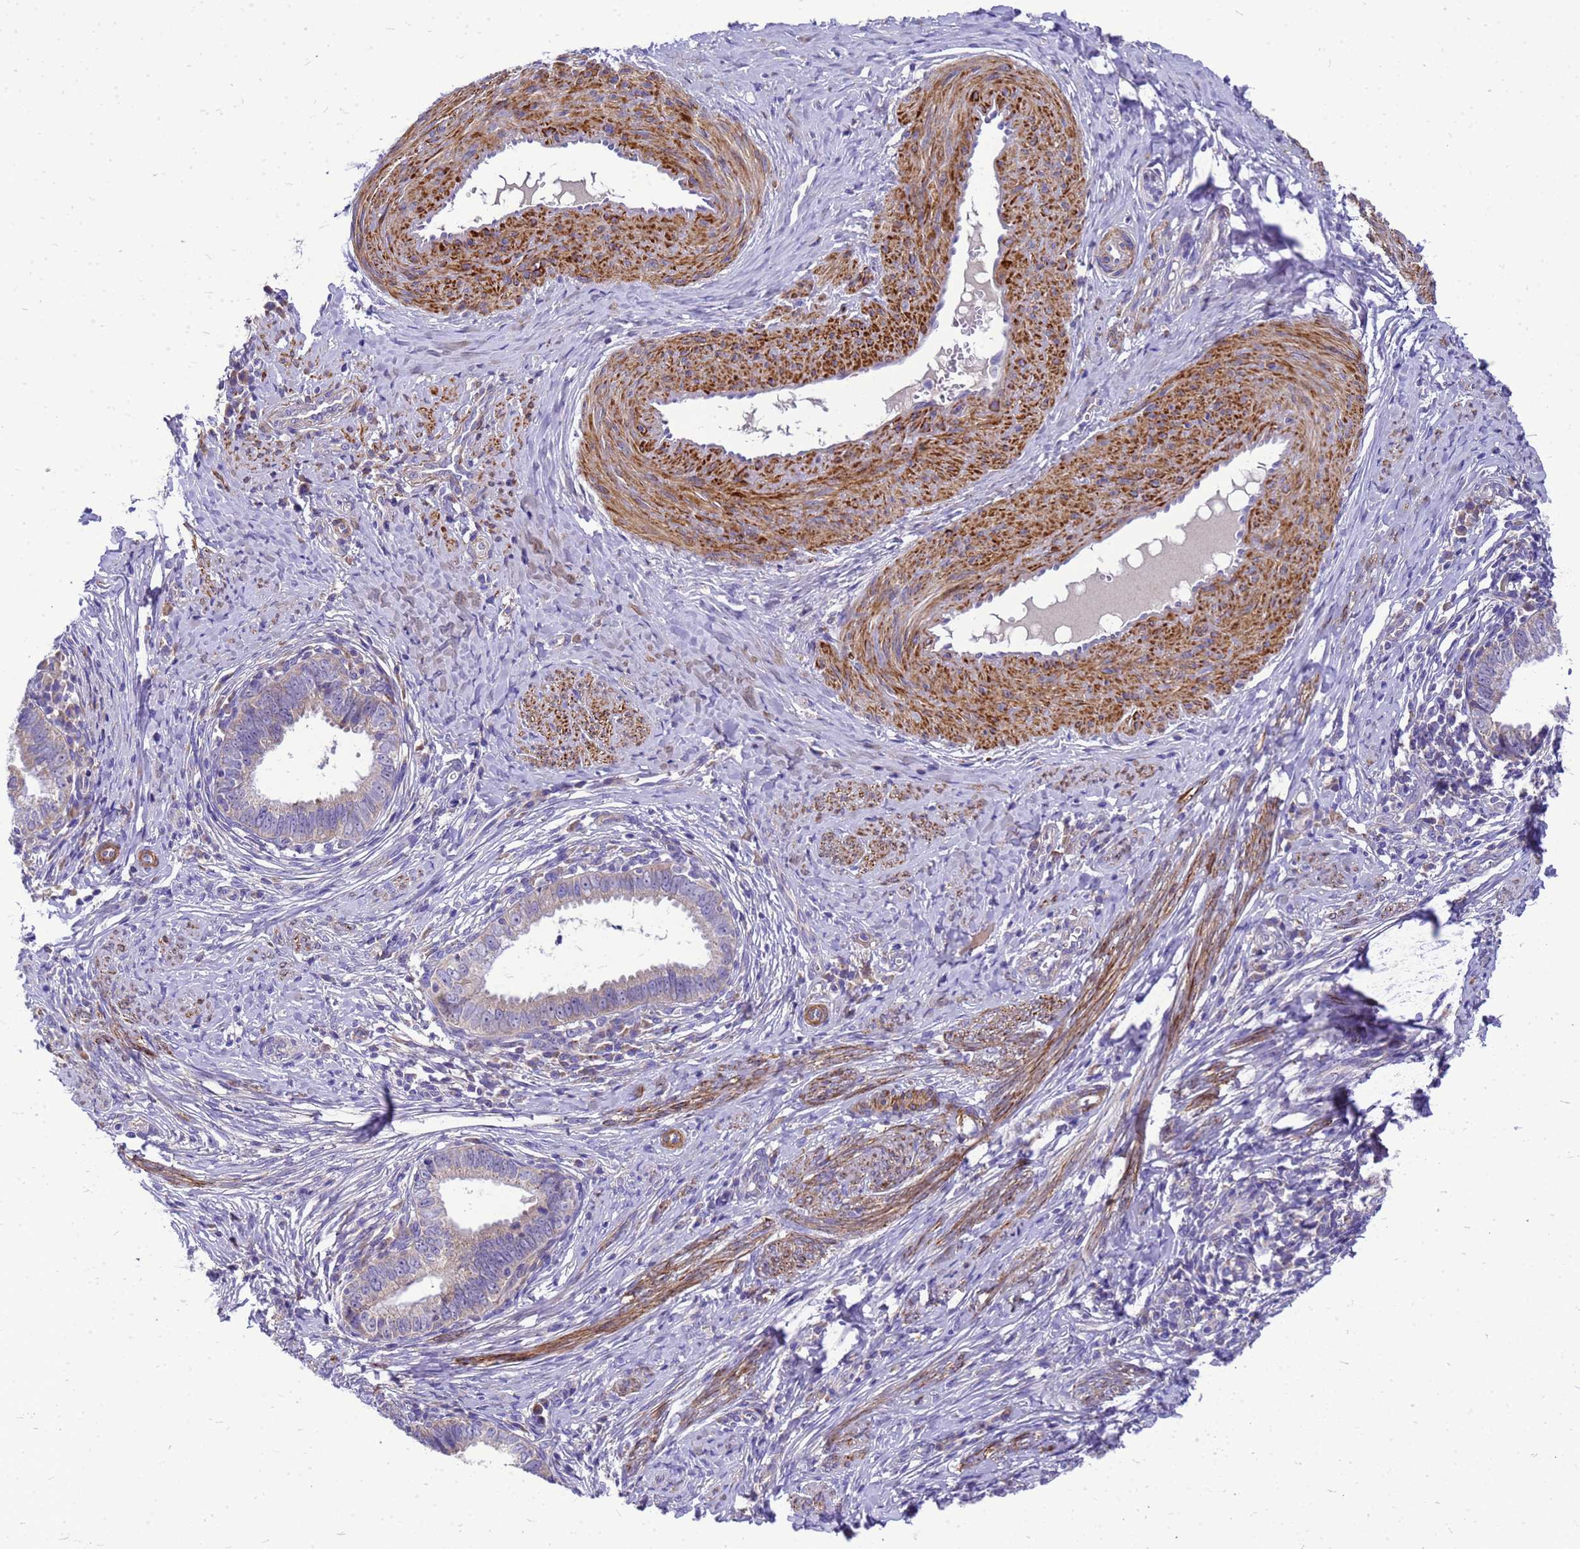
{"staining": {"intensity": "negative", "quantity": "none", "location": "none"}, "tissue": "cervical cancer", "cell_type": "Tumor cells", "image_type": "cancer", "snomed": [{"axis": "morphology", "description": "Adenocarcinoma, NOS"}, {"axis": "topography", "description": "Cervix"}], "caption": "Tumor cells are negative for protein expression in human cervical cancer (adenocarcinoma).", "gene": "POP7", "patient": {"sex": "female", "age": 36}}